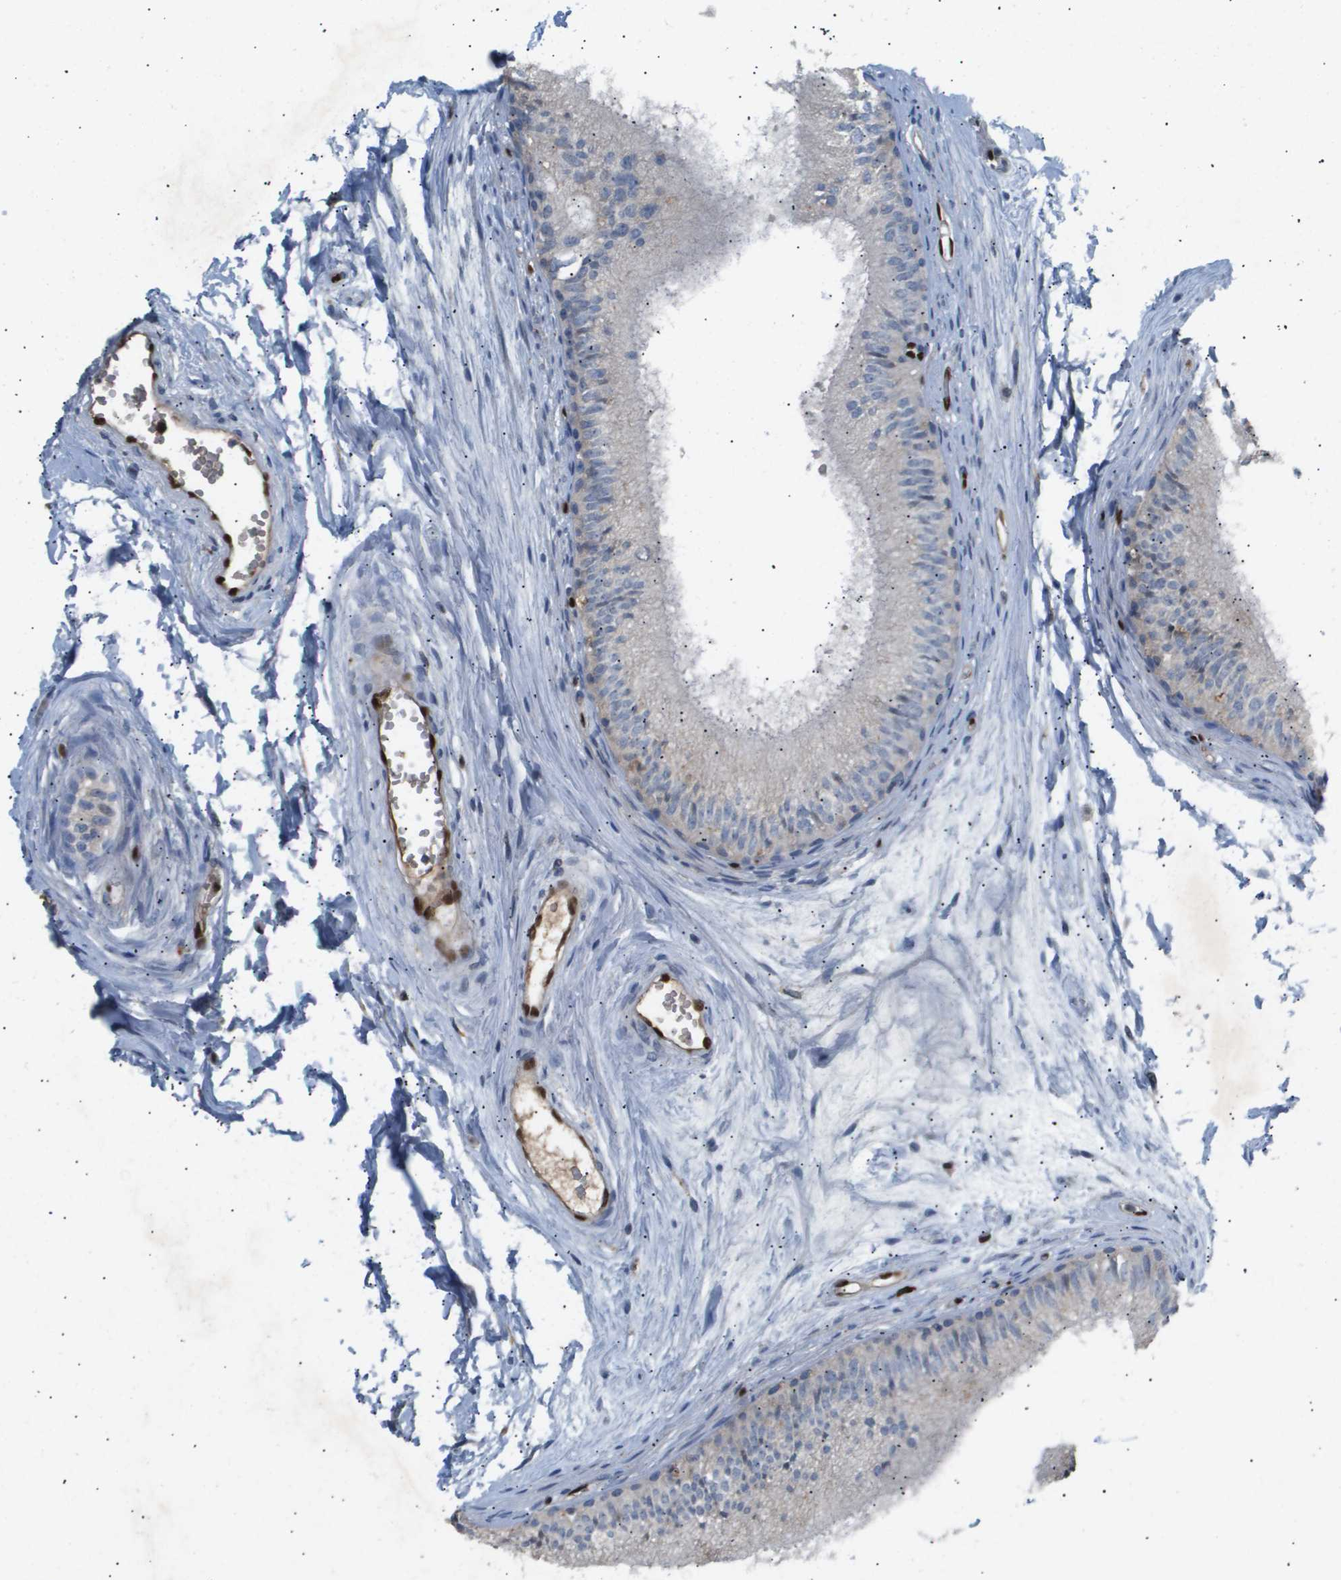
{"staining": {"intensity": "negative", "quantity": "none", "location": "none"}, "tissue": "epididymis", "cell_type": "Glandular cells", "image_type": "normal", "snomed": [{"axis": "morphology", "description": "Normal tissue, NOS"}, {"axis": "topography", "description": "Epididymis"}], "caption": "This is an IHC image of benign epididymis. There is no expression in glandular cells.", "gene": "ERG", "patient": {"sex": "male", "age": 56}}